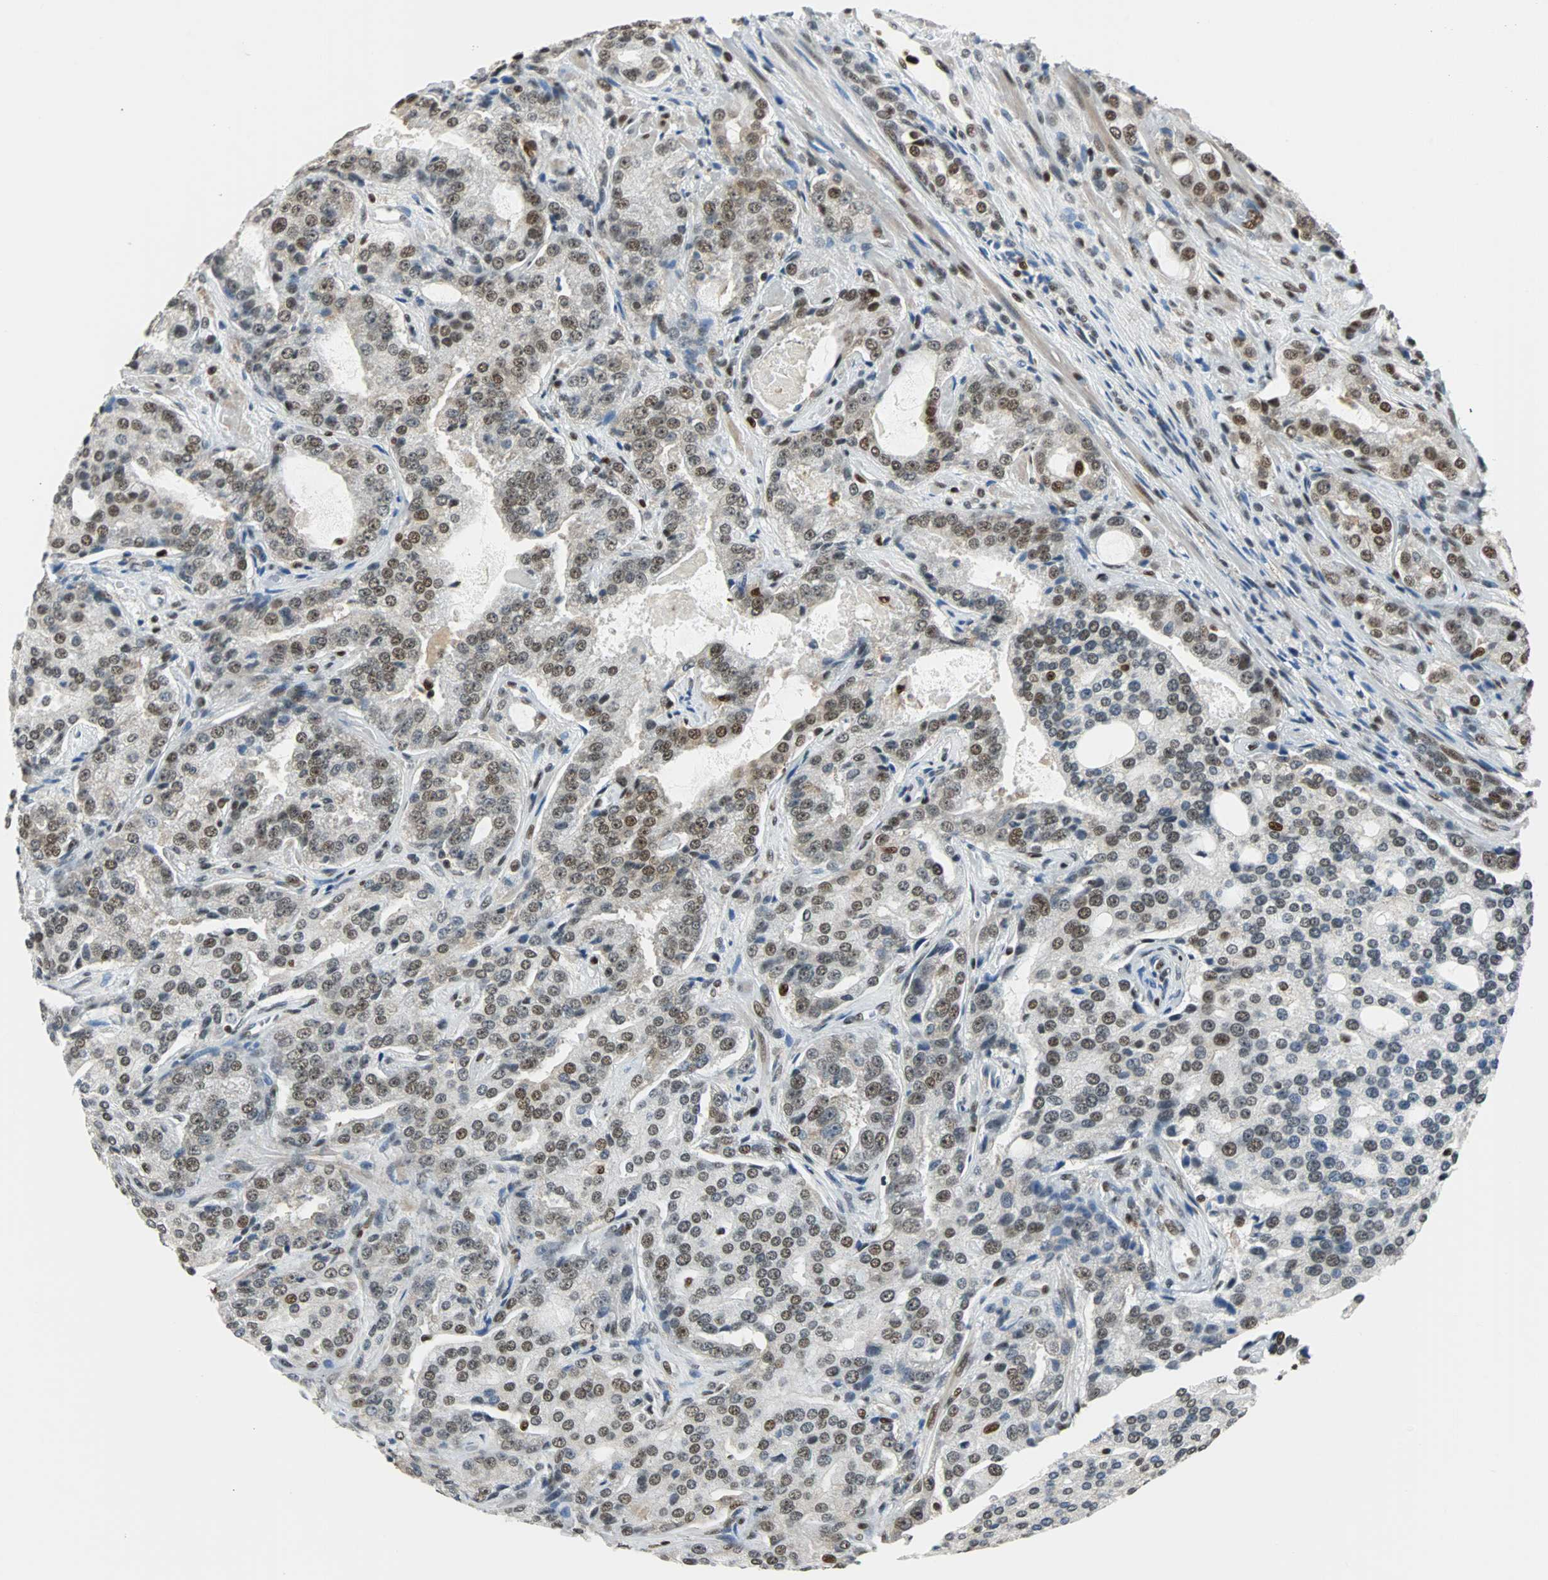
{"staining": {"intensity": "moderate", "quantity": ">75%", "location": "nuclear"}, "tissue": "prostate cancer", "cell_type": "Tumor cells", "image_type": "cancer", "snomed": [{"axis": "morphology", "description": "Adenocarcinoma, High grade"}, {"axis": "topography", "description": "Prostate"}], "caption": "A histopathology image of prostate adenocarcinoma (high-grade) stained for a protein displays moderate nuclear brown staining in tumor cells. The protein is stained brown, and the nuclei are stained in blue (DAB (3,3'-diaminobenzidine) IHC with brightfield microscopy, high magnification).", "gene": "XRCC4", "patient": {"sex": "male", "age": 72}}